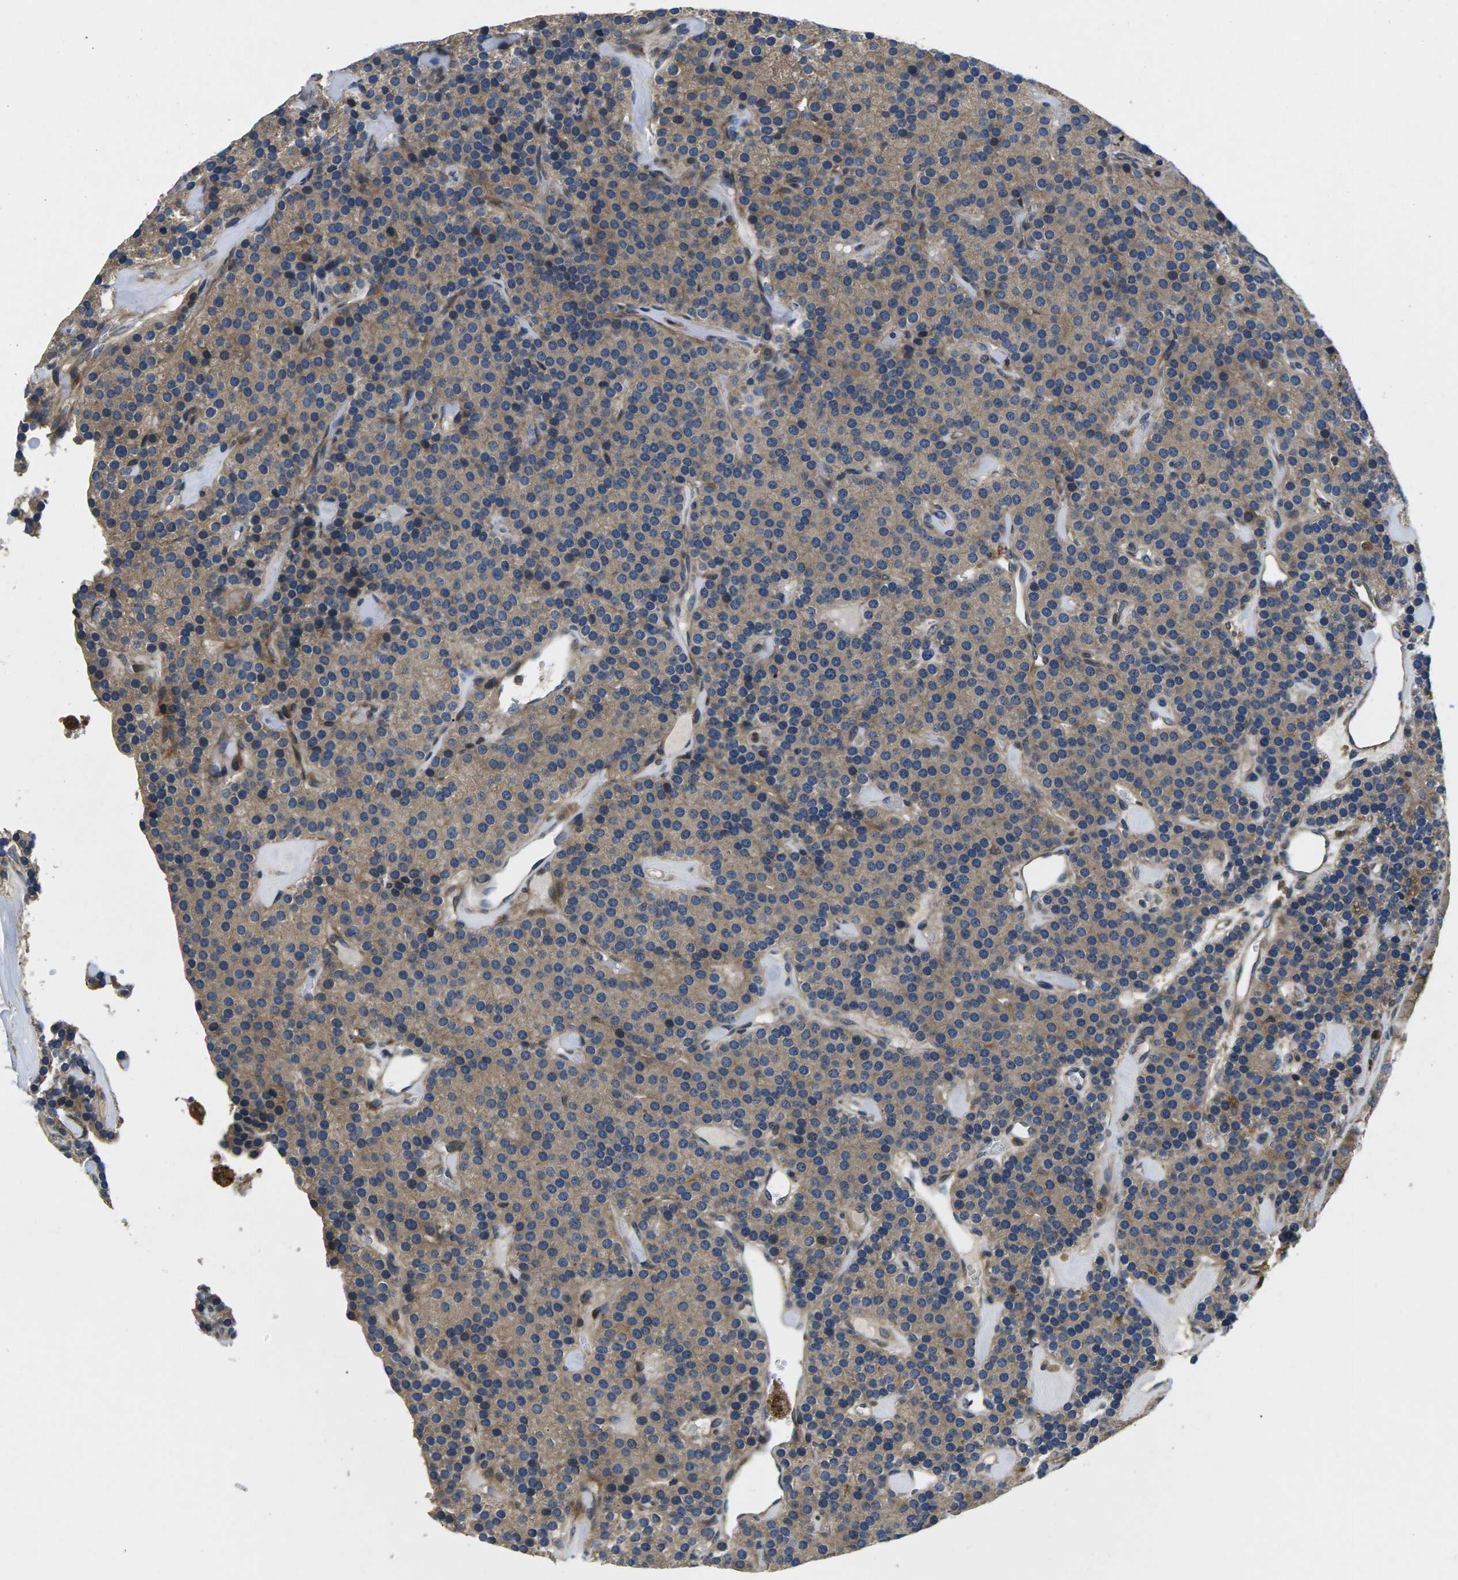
{"staining": {"intensity": "moderate", "quantity": ">75%", "location": "cytoplasmic/membranous"}, "tissue": "parathyroid gland", "cell_type": "Glandular cells", "image_type": "normal", "snomed": [{"axis": "morphology", "description": "Normal tissue, NOS"}, {"axis": "morphology", "description": "Adenoma, NOS"}, {"axis": "topography", "description": "Parathyroid gland"}], "caption": "Moderate cytoplasmic/membranous staining for a protein is identified in about >75% of glandular cells of unremarkable parathyroid gland using immunohistochemistry (IHC).", "gene": "PLCE1", "patient": {"sex": "female", "age": 86}}